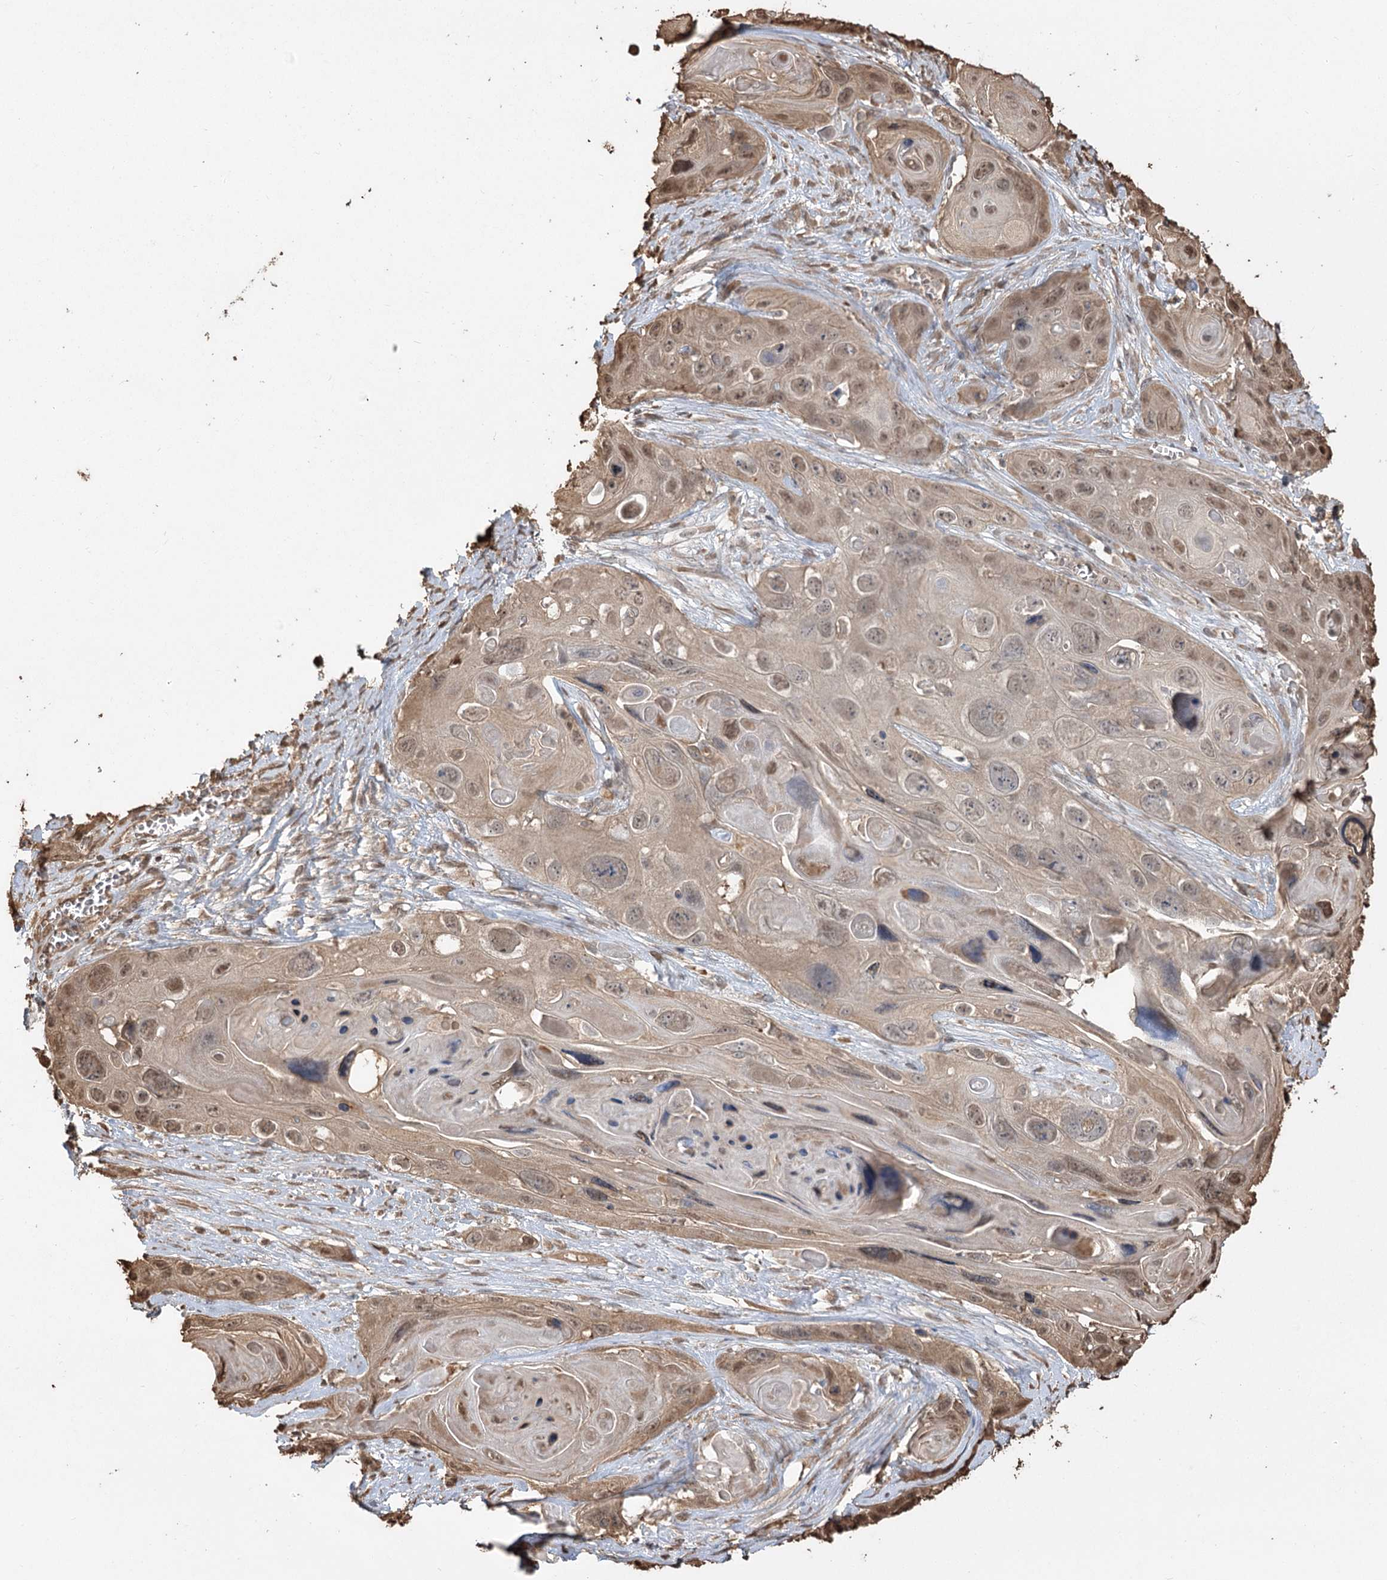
{"staining": {"intensity": "weak", "quantity": ">75%", "location": "cytoplasmic/membranous,nuclear"}, "tissue": "skin cancer", "cell_type": "Tumor cells", "image_type": "cancer", "snomed": [{"axis": "morphology", "description": "Squamous cell carcinoma, NOS"}, {"axis": "topography", "description": "Skin"}], "caption": "Squamous cell carcinoma (skin) stained with a brown dye shows weak cytoplasmic/membranous and nuclear positive positivity in about >75% of tumor cells.", "gene": "PLCH1", "patient": {"sex": "male", "age": 55}}